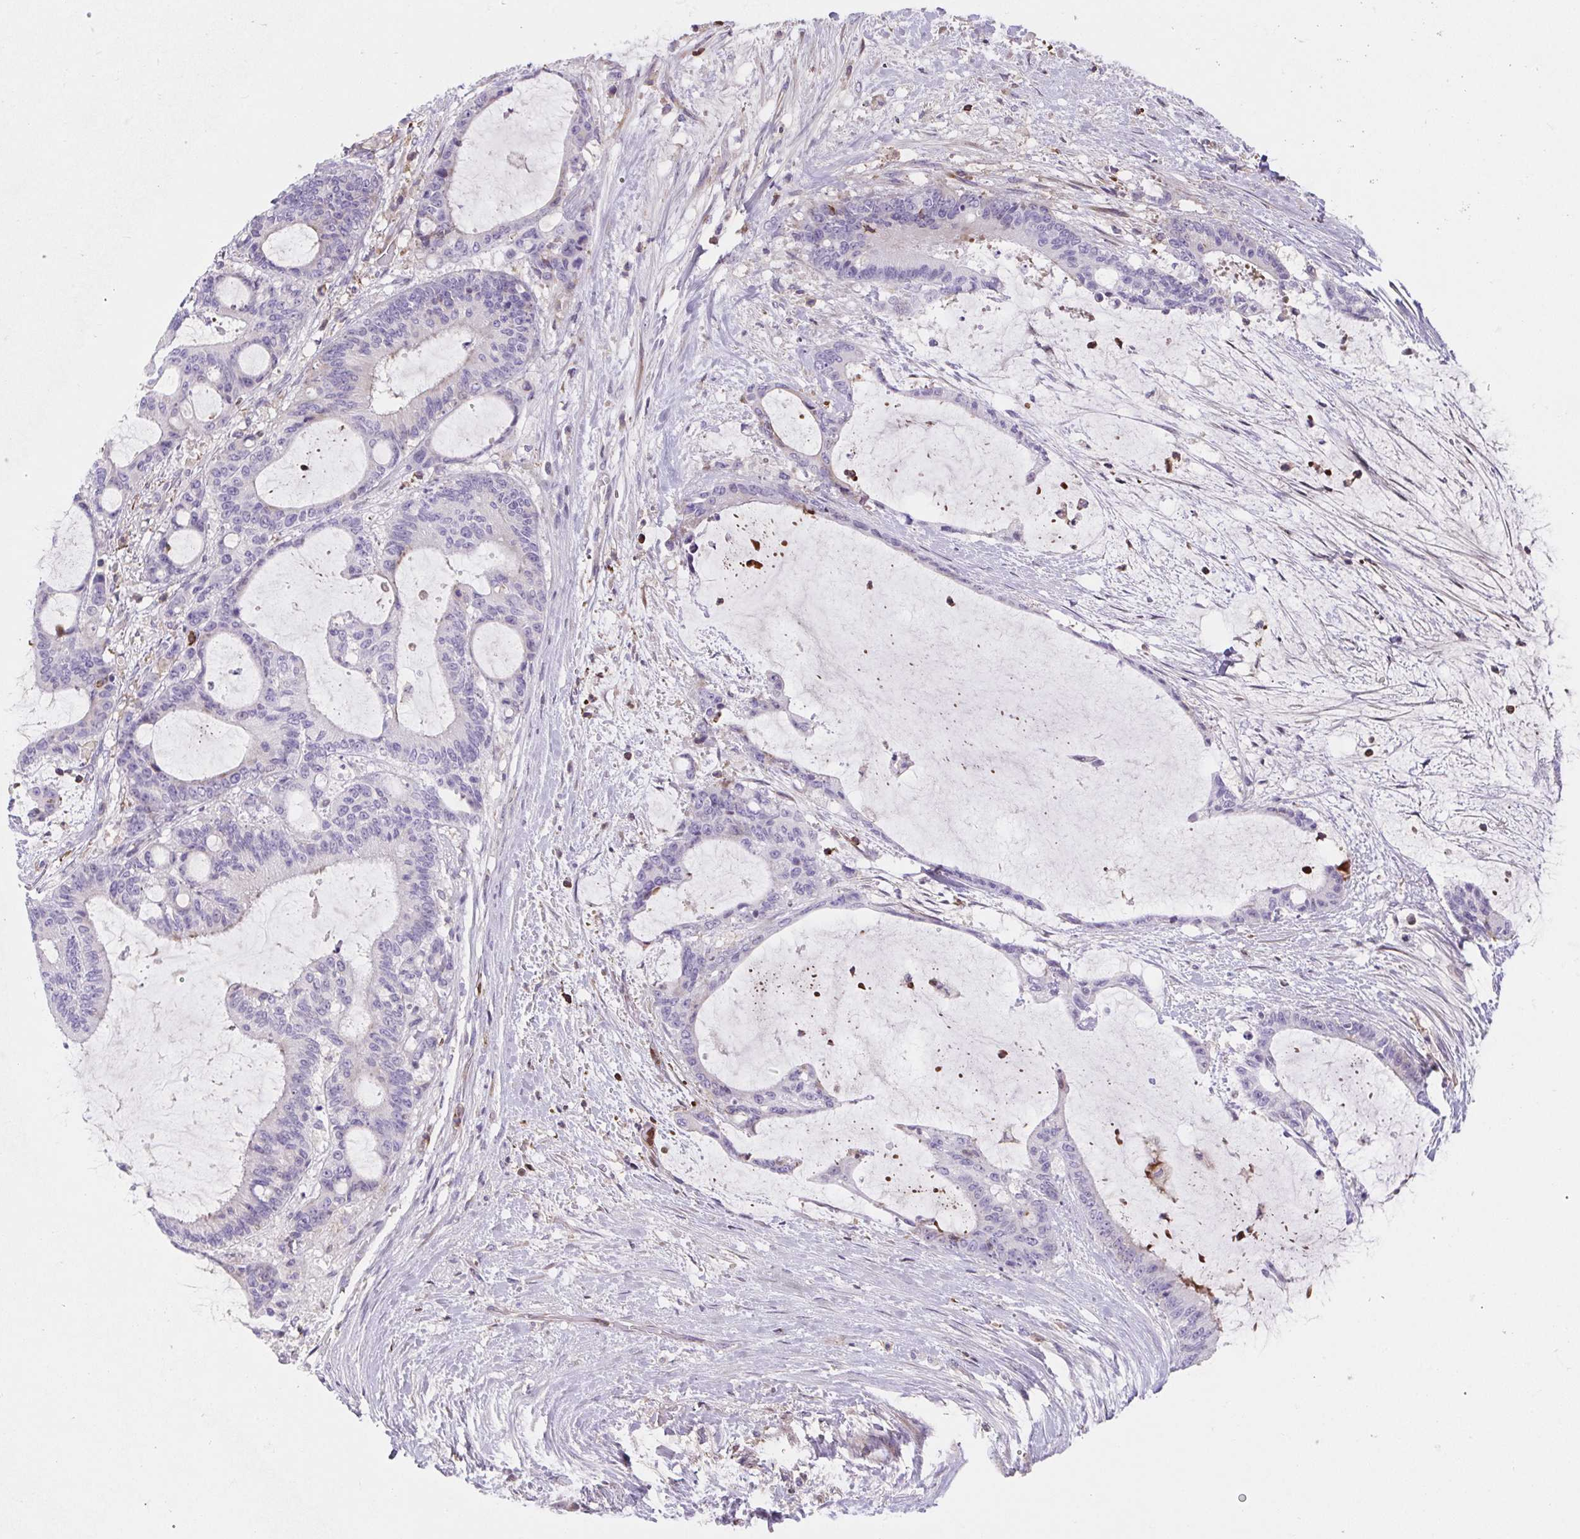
{"staining": {"intensity": "negative", "quantity": "none", "location": "none"}, "tissue": "liver cancer", "cell_type": "Tumor cells", "image_type": "cancer", "snomed": [{"axis": "morphology", "description": "Normal tissue, NOS"}, {"axis": "morphology", "description": "Cholangiocarcinoma"}, {"axis": "topography", "description": "Liver"}, {"axis": "topography", "description": "Peripheral nerve tissue"}], "caption": "Liver cholangiocarcinoma was stained to show a protein in brown. There is no significant positivity in tumor cells.", "gene": "TPRG1", "patient": {"sex": "female", "age": 73}}